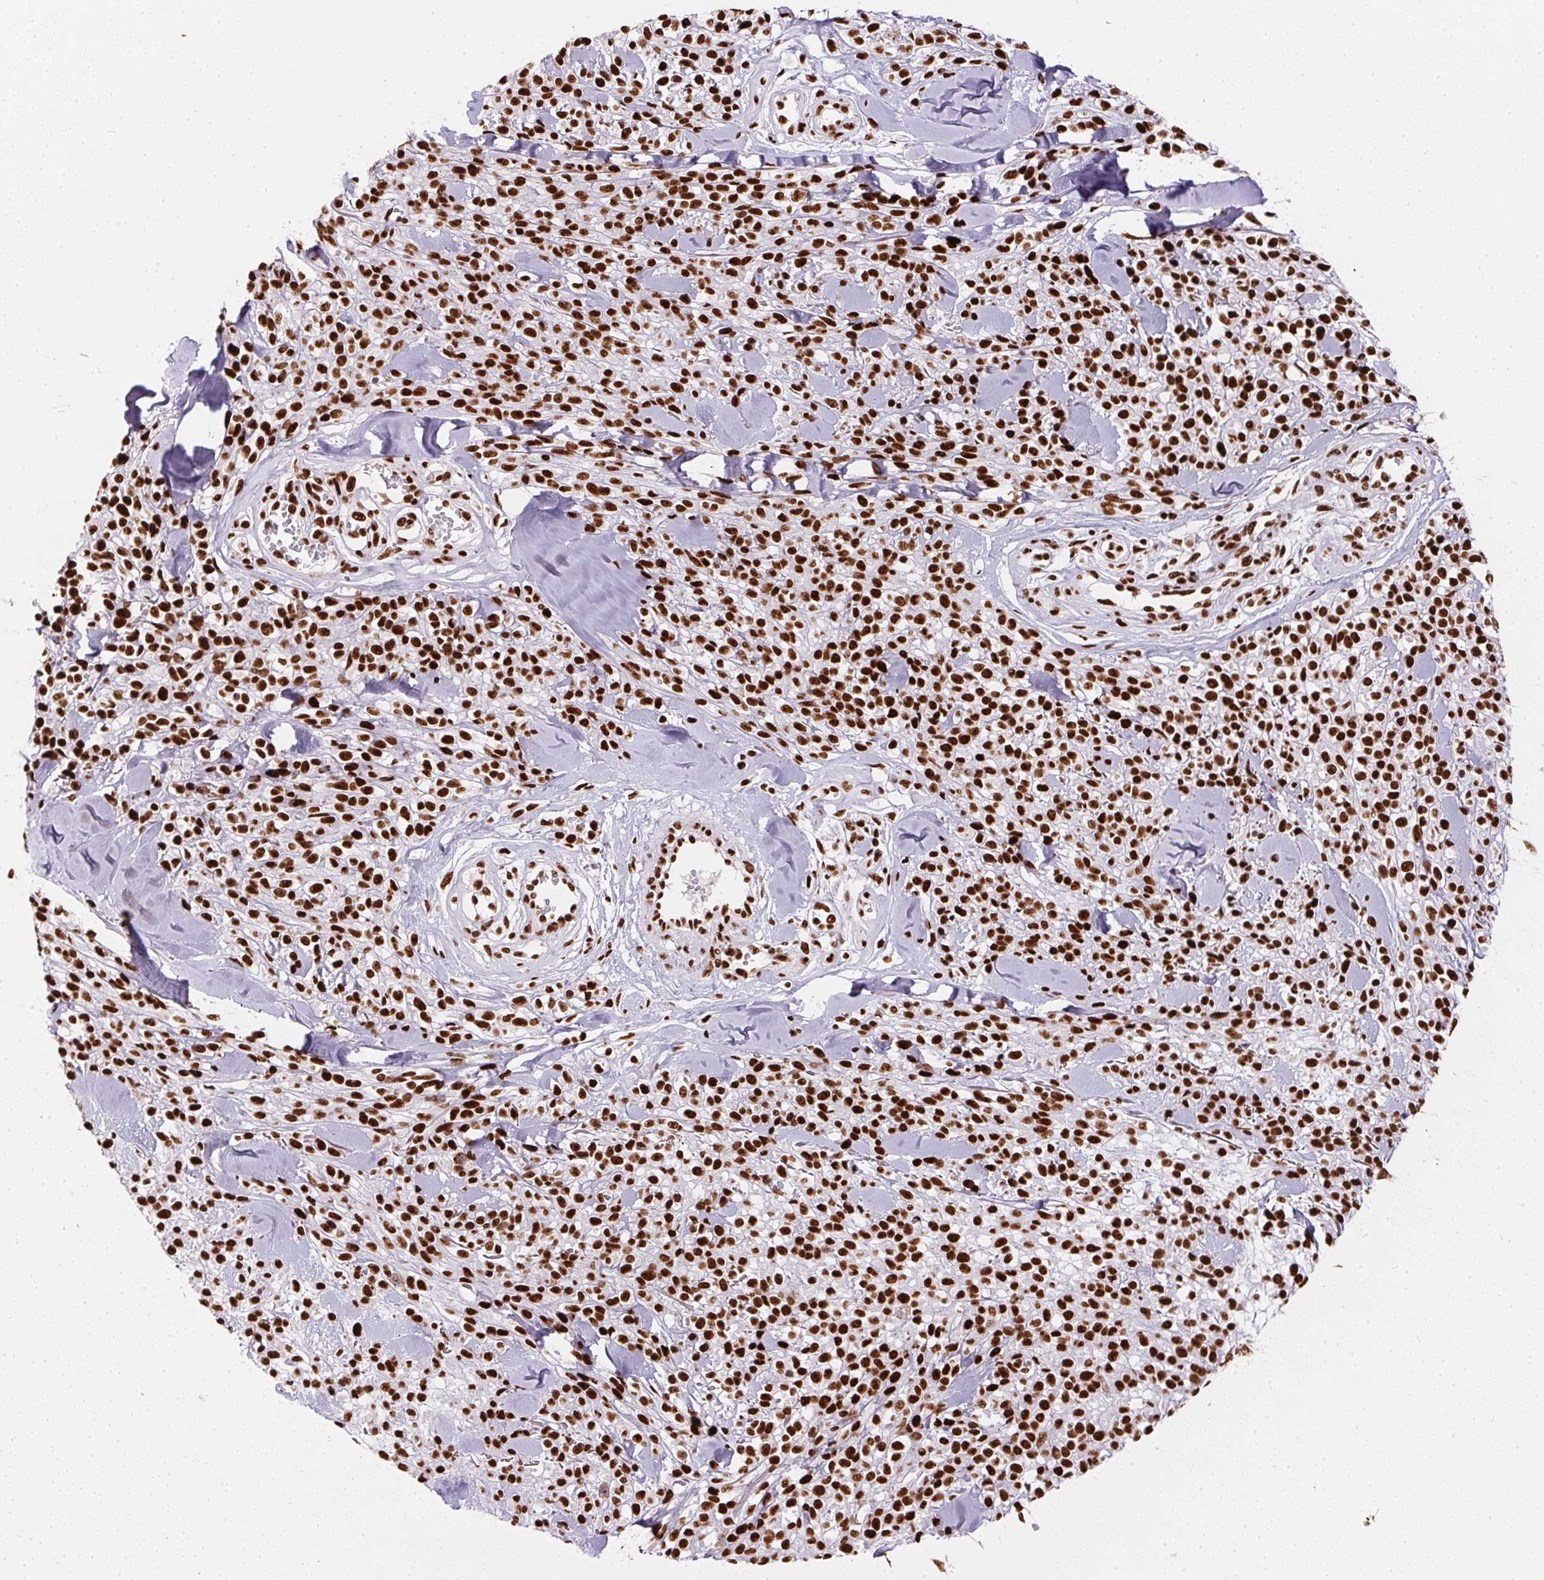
{"staining": {"intensity": "strong", "quantity": ">75%", "location": "nuclear"}, "tissue": "melanoma", "cell_type": "Tumor cells", "image_type": "cancer", "snomed": [{"axis": "morphology", "description": "Malignant melanoma, NOS"}, {"axis": "topography", "description": "Skin"}, {"axis": "topography", "description": "Skin of trunk"}], "caption": "DAB immunohistochemical staining of human malignant melanoma reveals strong nuclear protein expression in about >75% of tumor cells.", "gene": "PAGE3", "patient": {"sex": "male", "age": 74}}